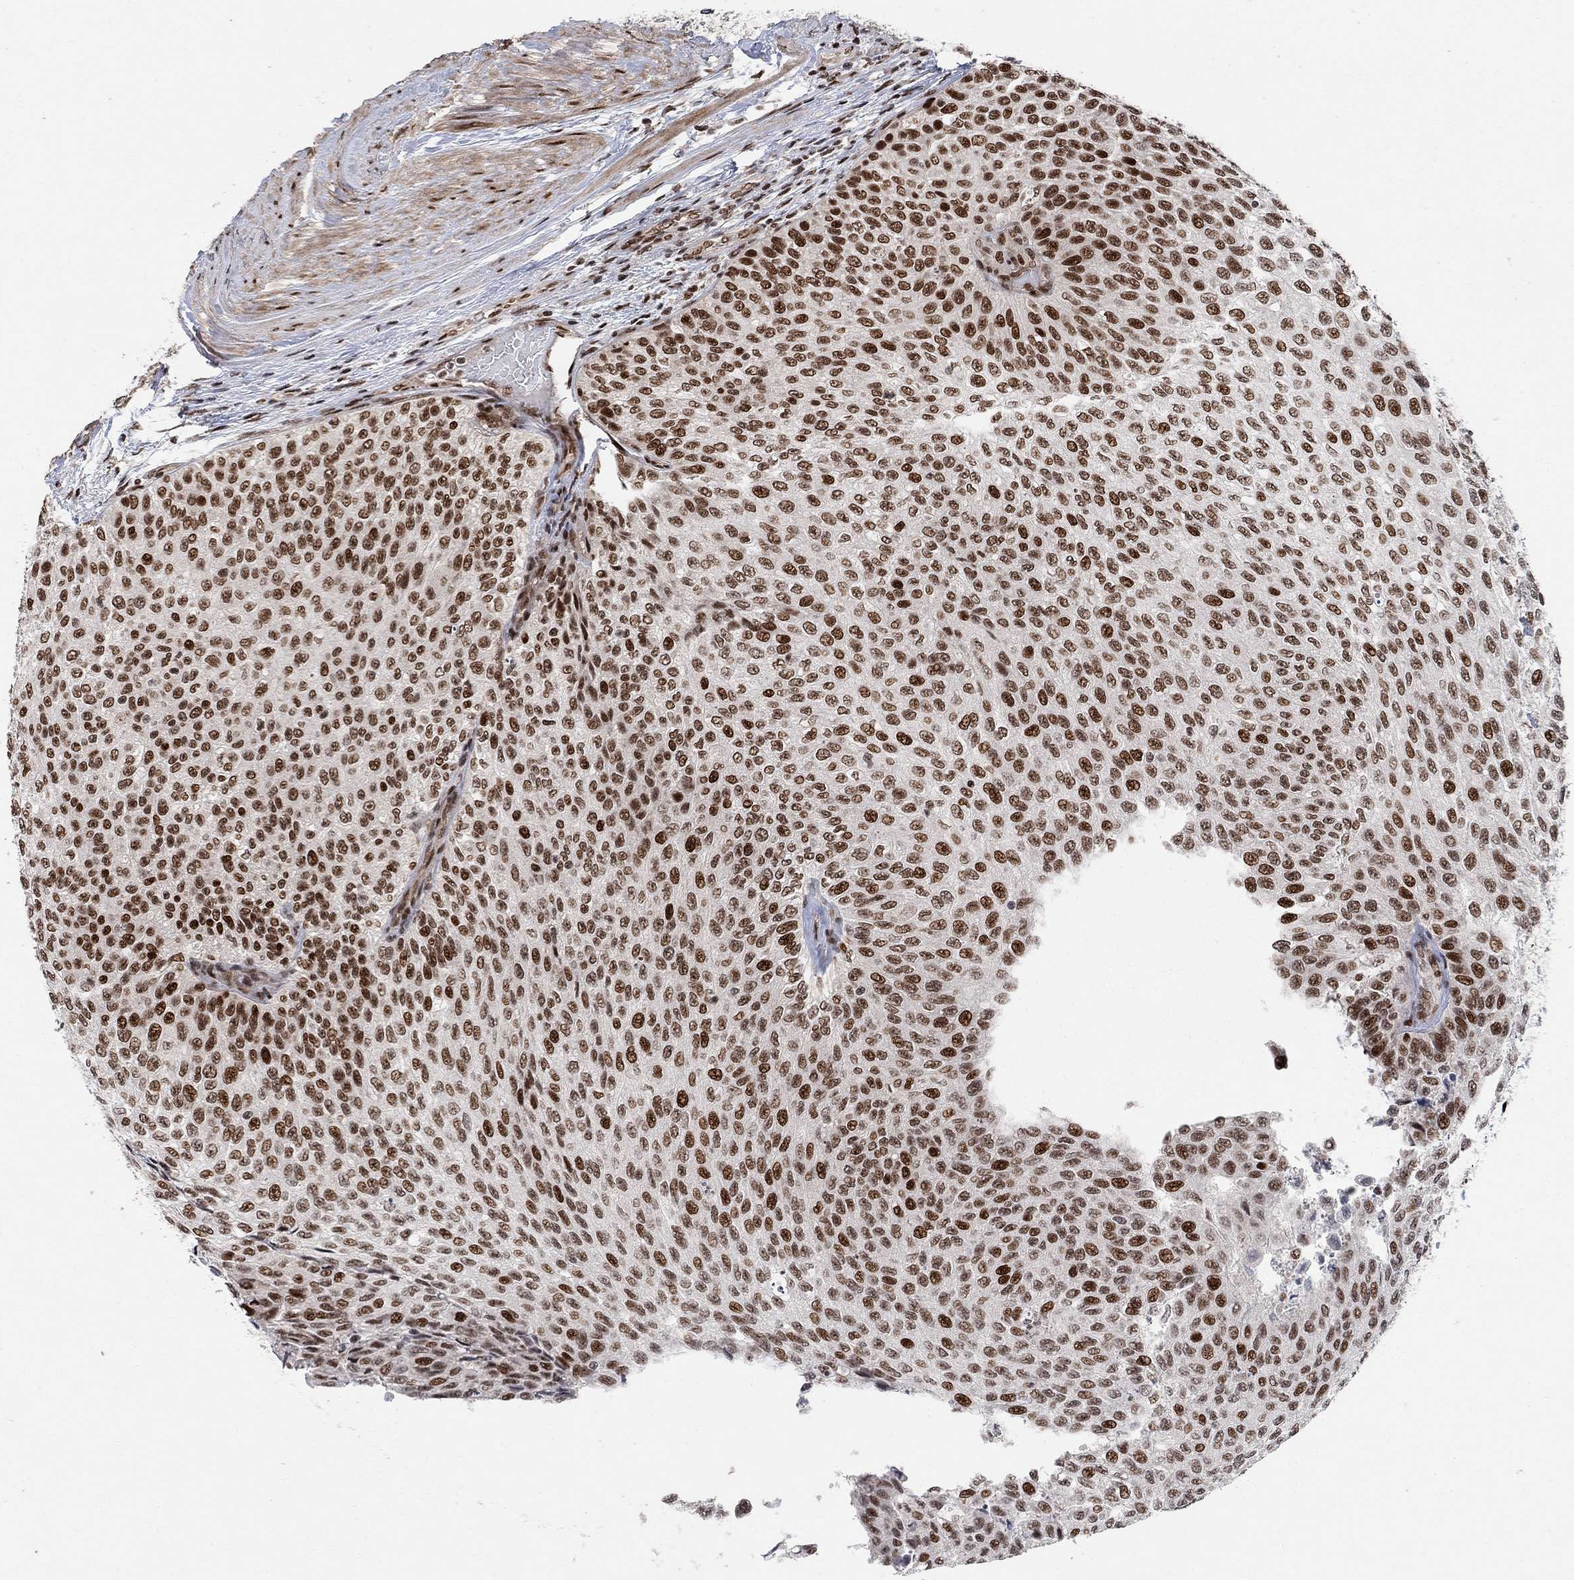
{"staining": {"intensity": "strong", "quantity": "25%-75%", "location": "nuclear"}, "tissue": "urothelial cancer", "cell_type": "Tumor cells", "image_type": "cancer", "snomed": [{"axis": "morphology", "description": "Urothelial carcinoma, Low grade"}, {"axis": "topography", "description": "Ureter, NOS"}, {"axis": "topography", "description": "Urinary bladder"}], "caption": "A brown stain labels strong nuclear positivity of a protein in human urothelial cancer tumor cells. (DAB (3,3'-diaminobenzidine) IHC with brightfield microscopy, high magnification).", "gene": "E4F1", "patient": {"sex": "male", "age": 78}}